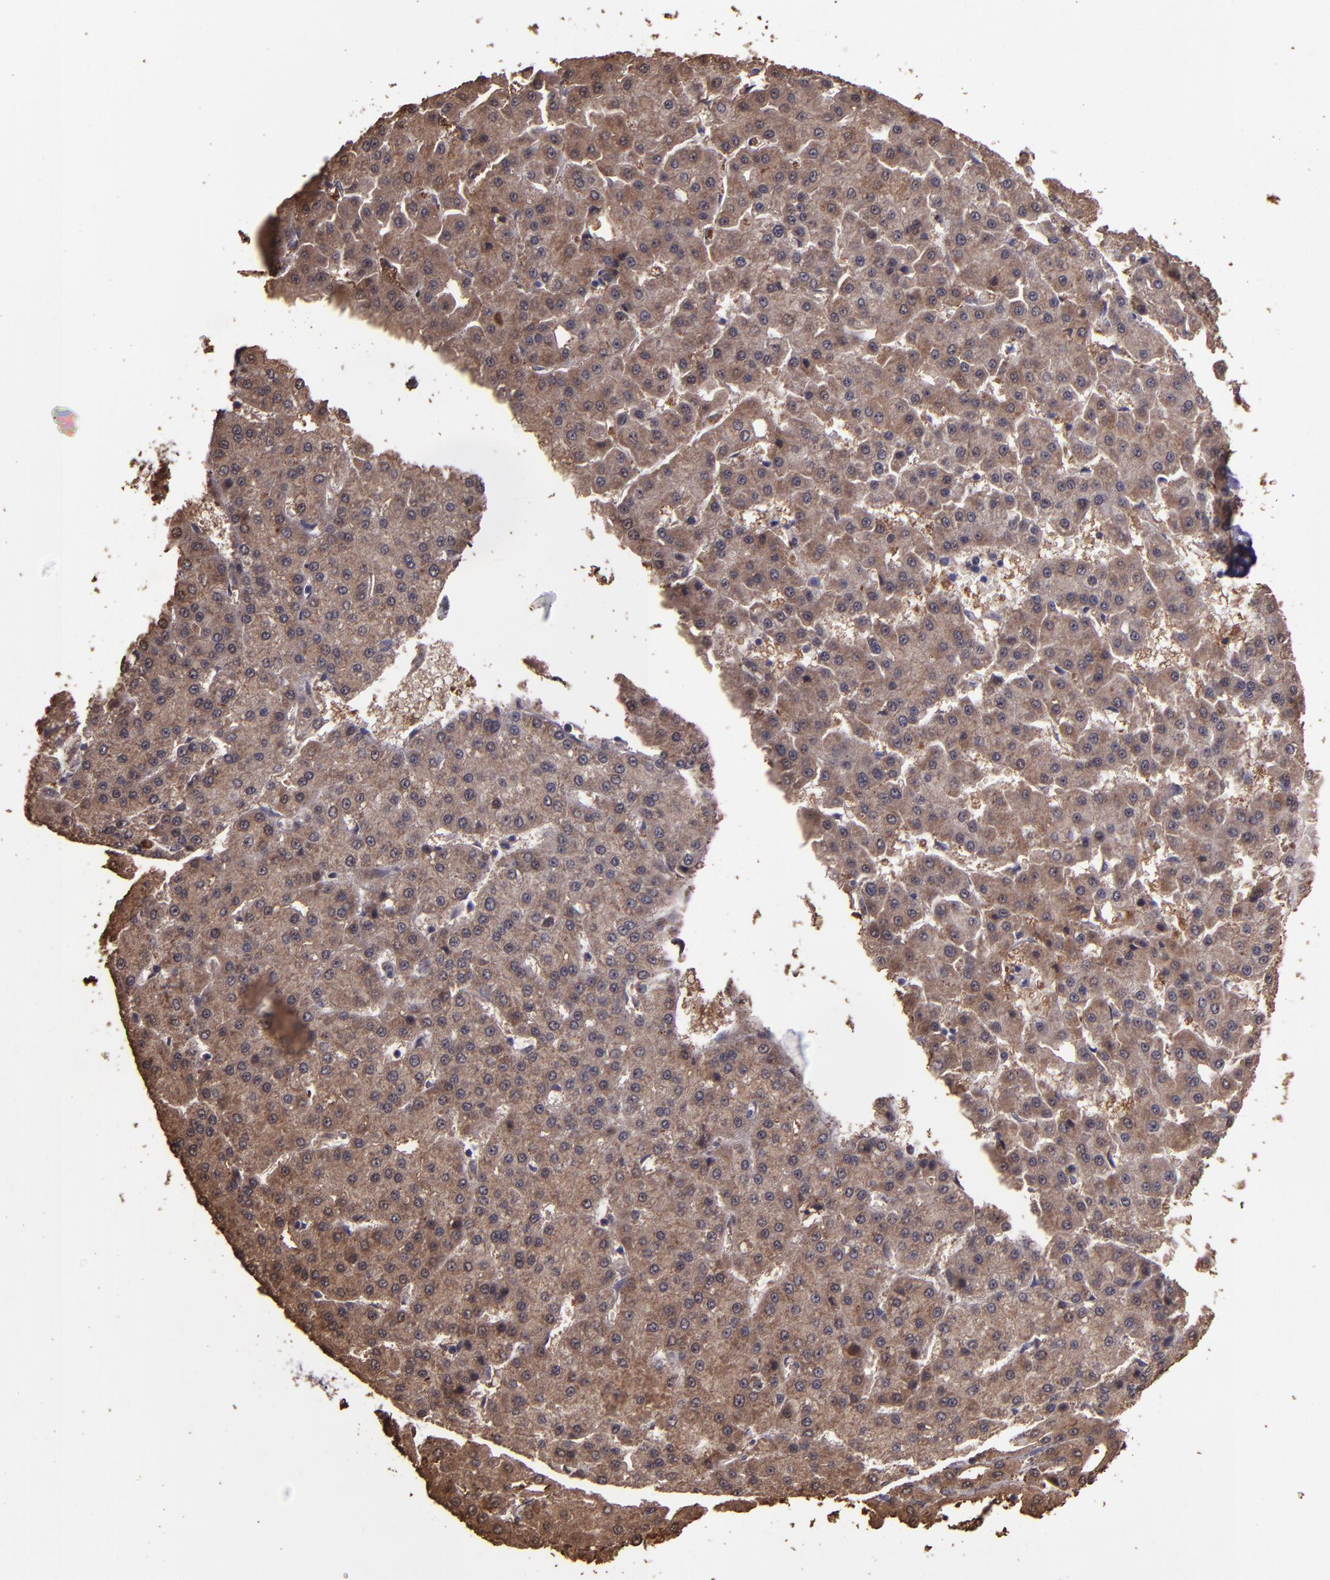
{"staining": {"intensity": "moderate", "quantity": ">75%", "location": "cytoplasmic/membranous"}, "tissue": "liver cancer", "cell_type": "Tumor cells", "image_type": "cancer", "snomed": [{"axis": "morphology", "description": "Carcinoma, Hepatocellular, NOS"}, {"axis": "topography", "description": "Liver"}], "caption": "A medium amount of moderate cytoplasmic/membranous positivity is seen in approximately >75% of tumor cells in liver cancer tissue. The staining was performed using DAB to visualize the protein expression in brown, while the nuclei were stained in blue with hematoxylin (Magnification: 20x).", "gene": "SERPINF2", "patient": {"sex": "male", "age": 47}}